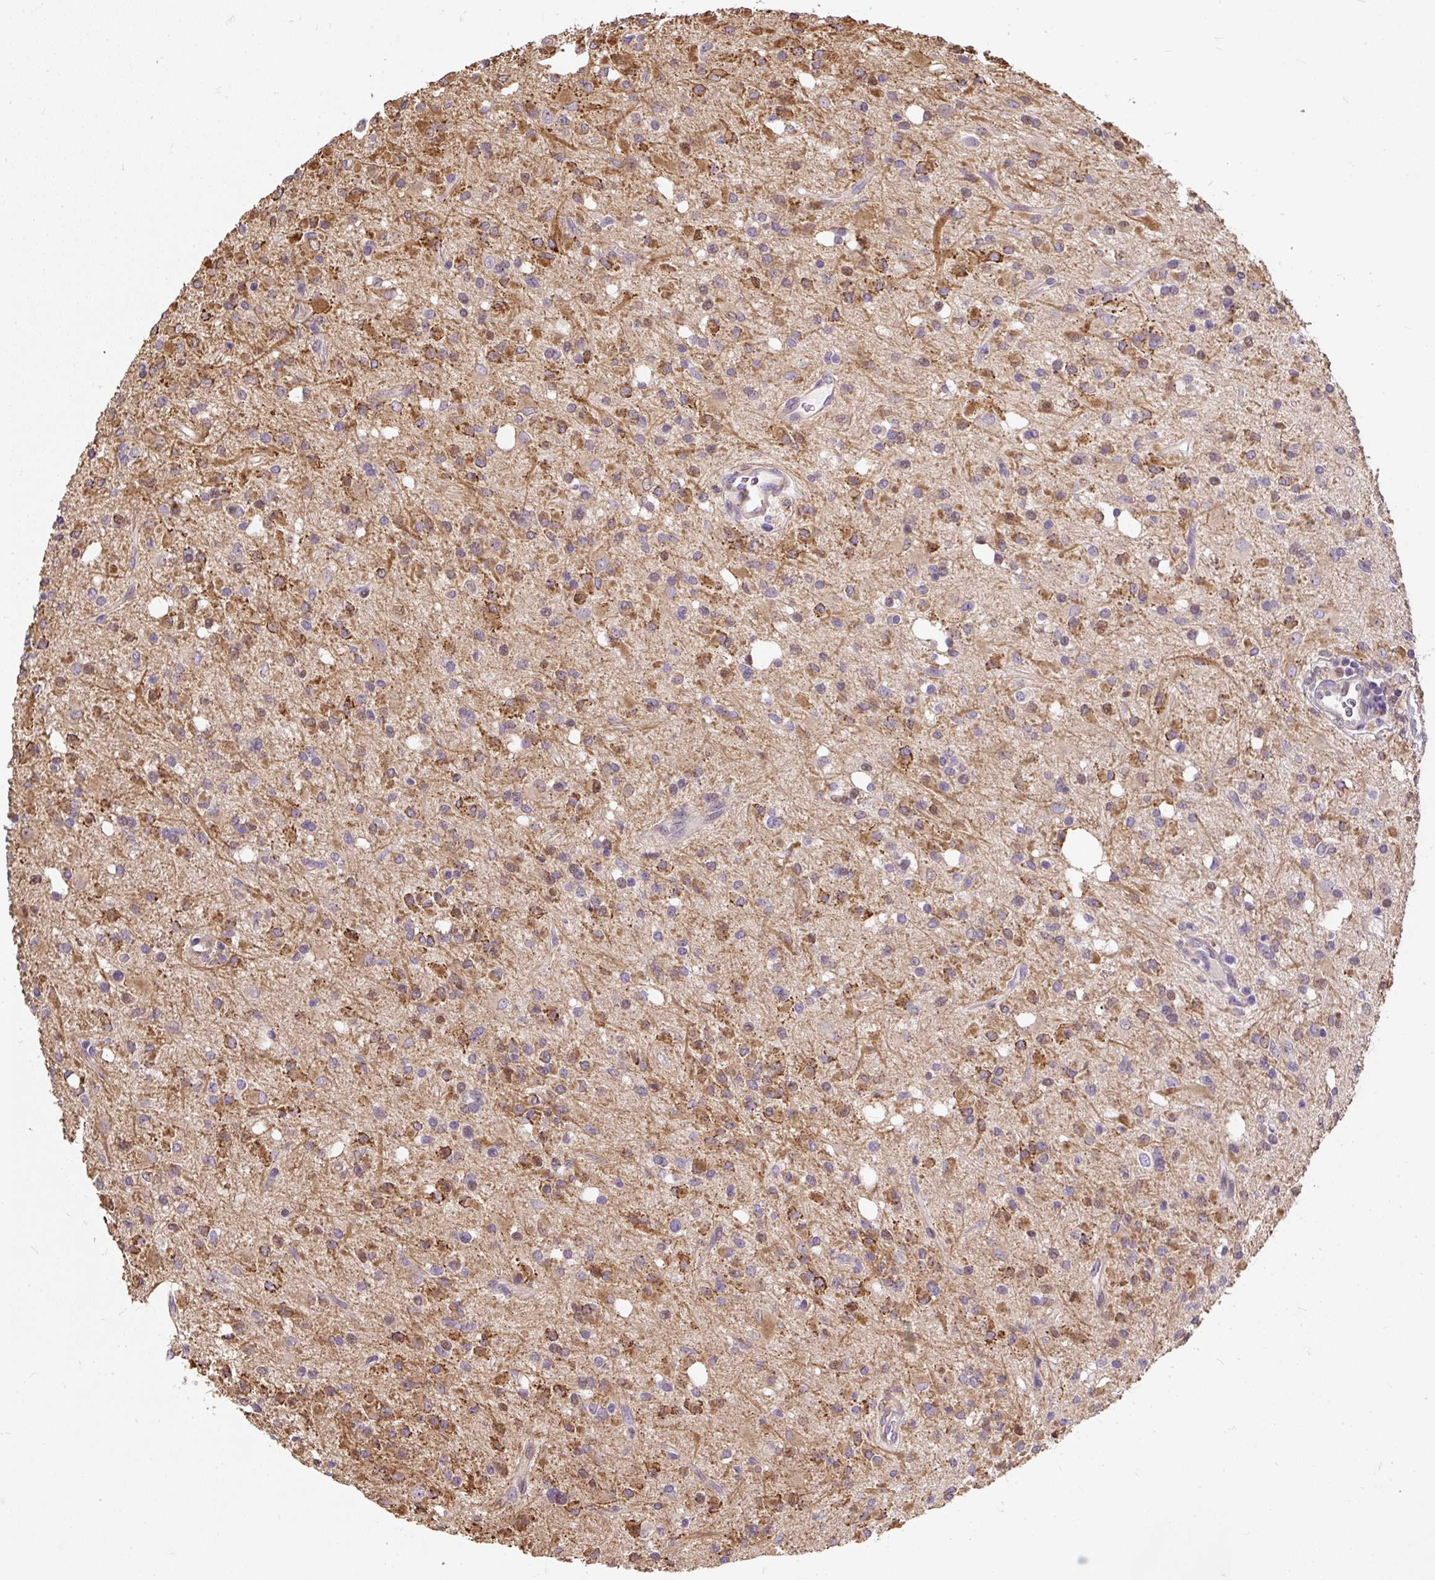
{"staining": {"intensity": "moderate", "quantity": "25%-75%", "location": "cytoplasmic/membranous"}, "tissue": "glioma", "cell_type": "Tumor cells", "image_type": "cancer", "snomed": [{"axis": "morphology", "description": "Glioma, malignant, Low grade"}, {"axis": "topography", "description": "Brain"}], "caption": "Glioma tissue reveals moderate cytoplasmic/membranous expression in about 25%-75% of tumor cells, visualized by immunohistochemistry. (DAB IHC with brightfield microscopy, high magnification).", "gene": "PUS7L", "patient": {"sex": "female", "age": 33}}